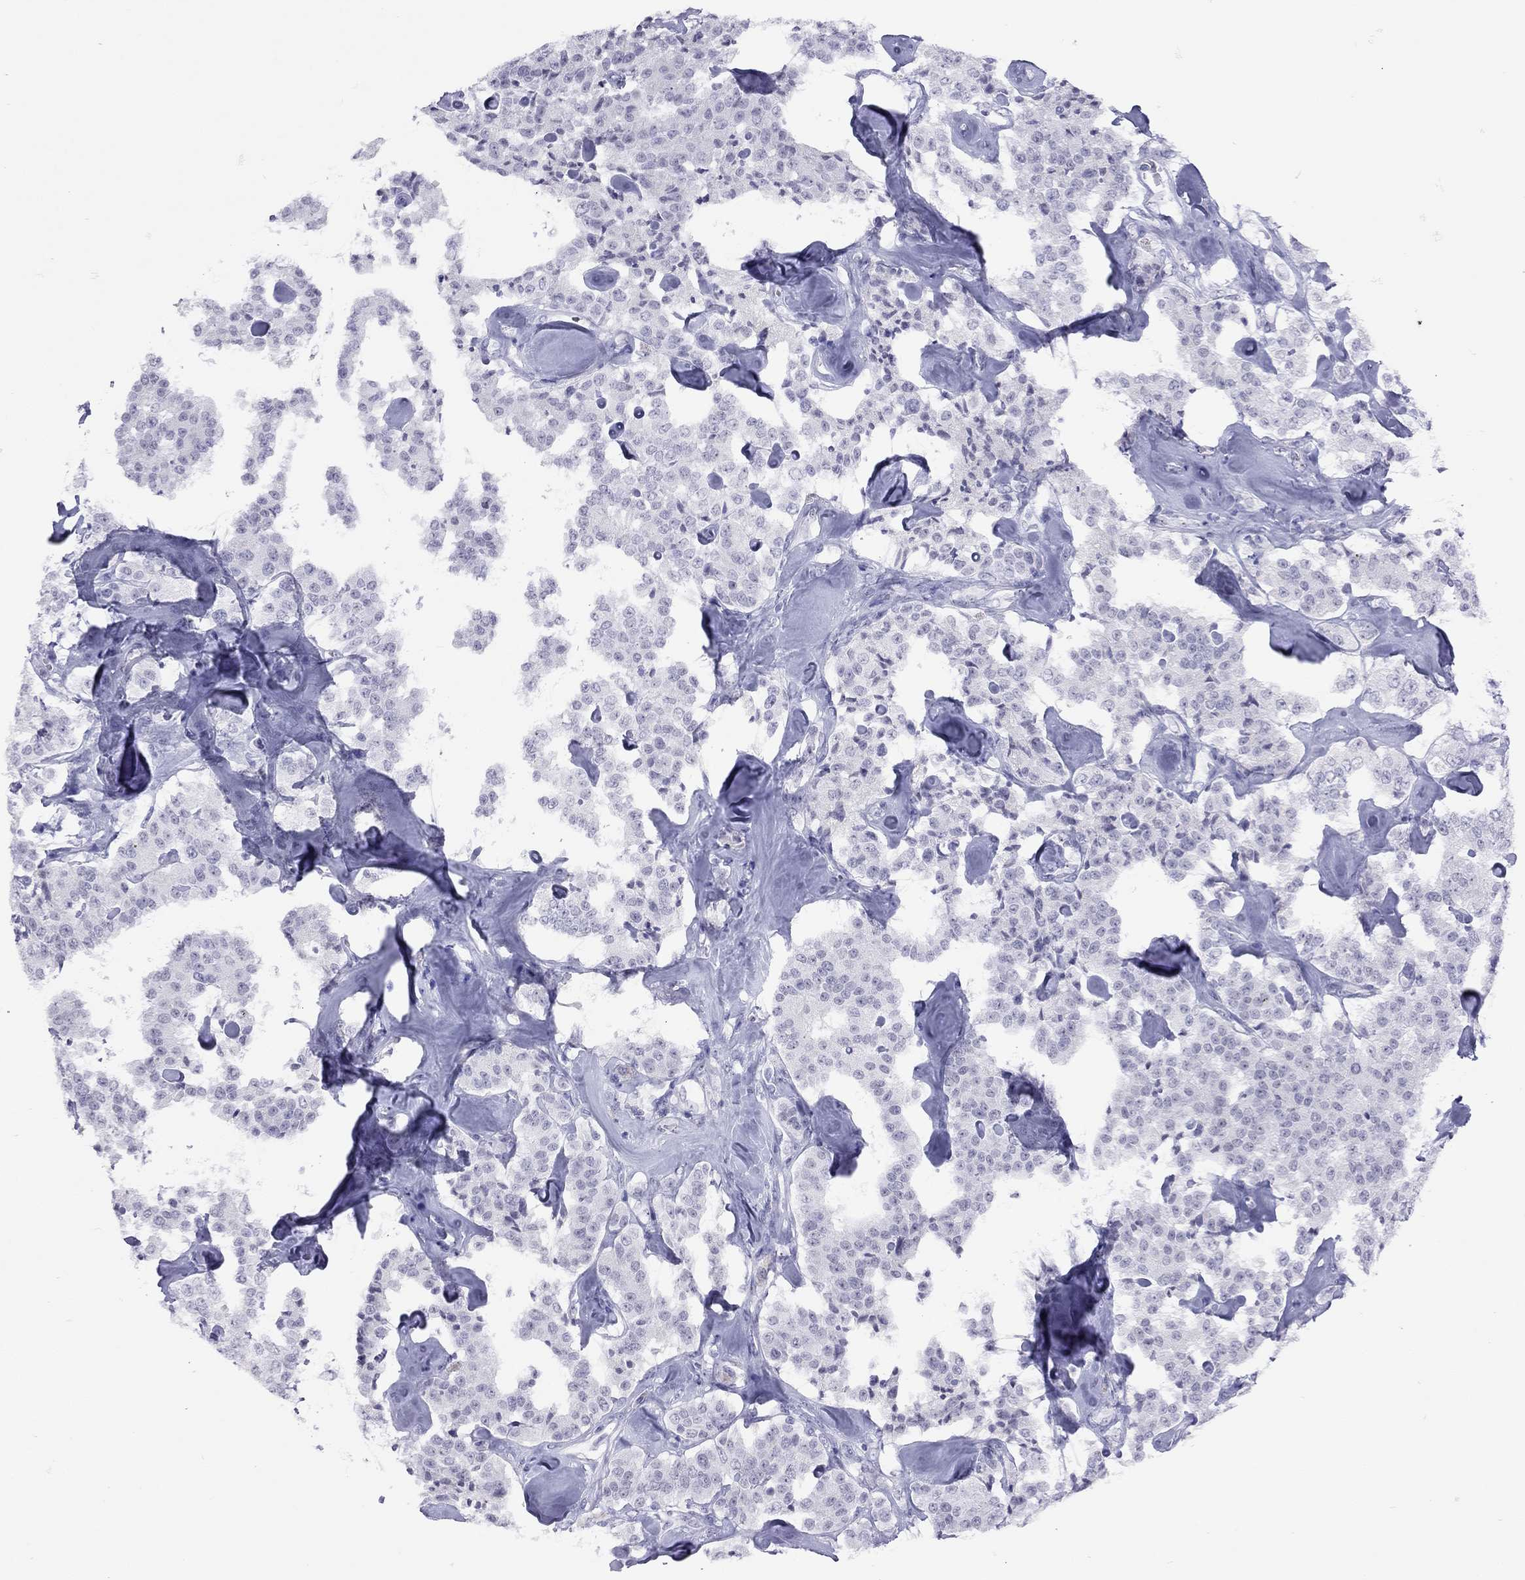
{"staining": {"intensity": "negative", "quantity": "none", "location": "none"}, "tissue": "carcinoid", "cell_type": "Tumor cells", "image_type": "cancer", "snomed": [{"axis": "morphology", "description": "Carcinoid, malignant, NOS"}, {"axis": "topography", "description": "Pancreas"}], "caption": "Human carcinoid stained for a protein using IHC exhibits no positivity in tumor cells.", "gene": "LYAR", "patient": {"sex": "male", "age": 41}}